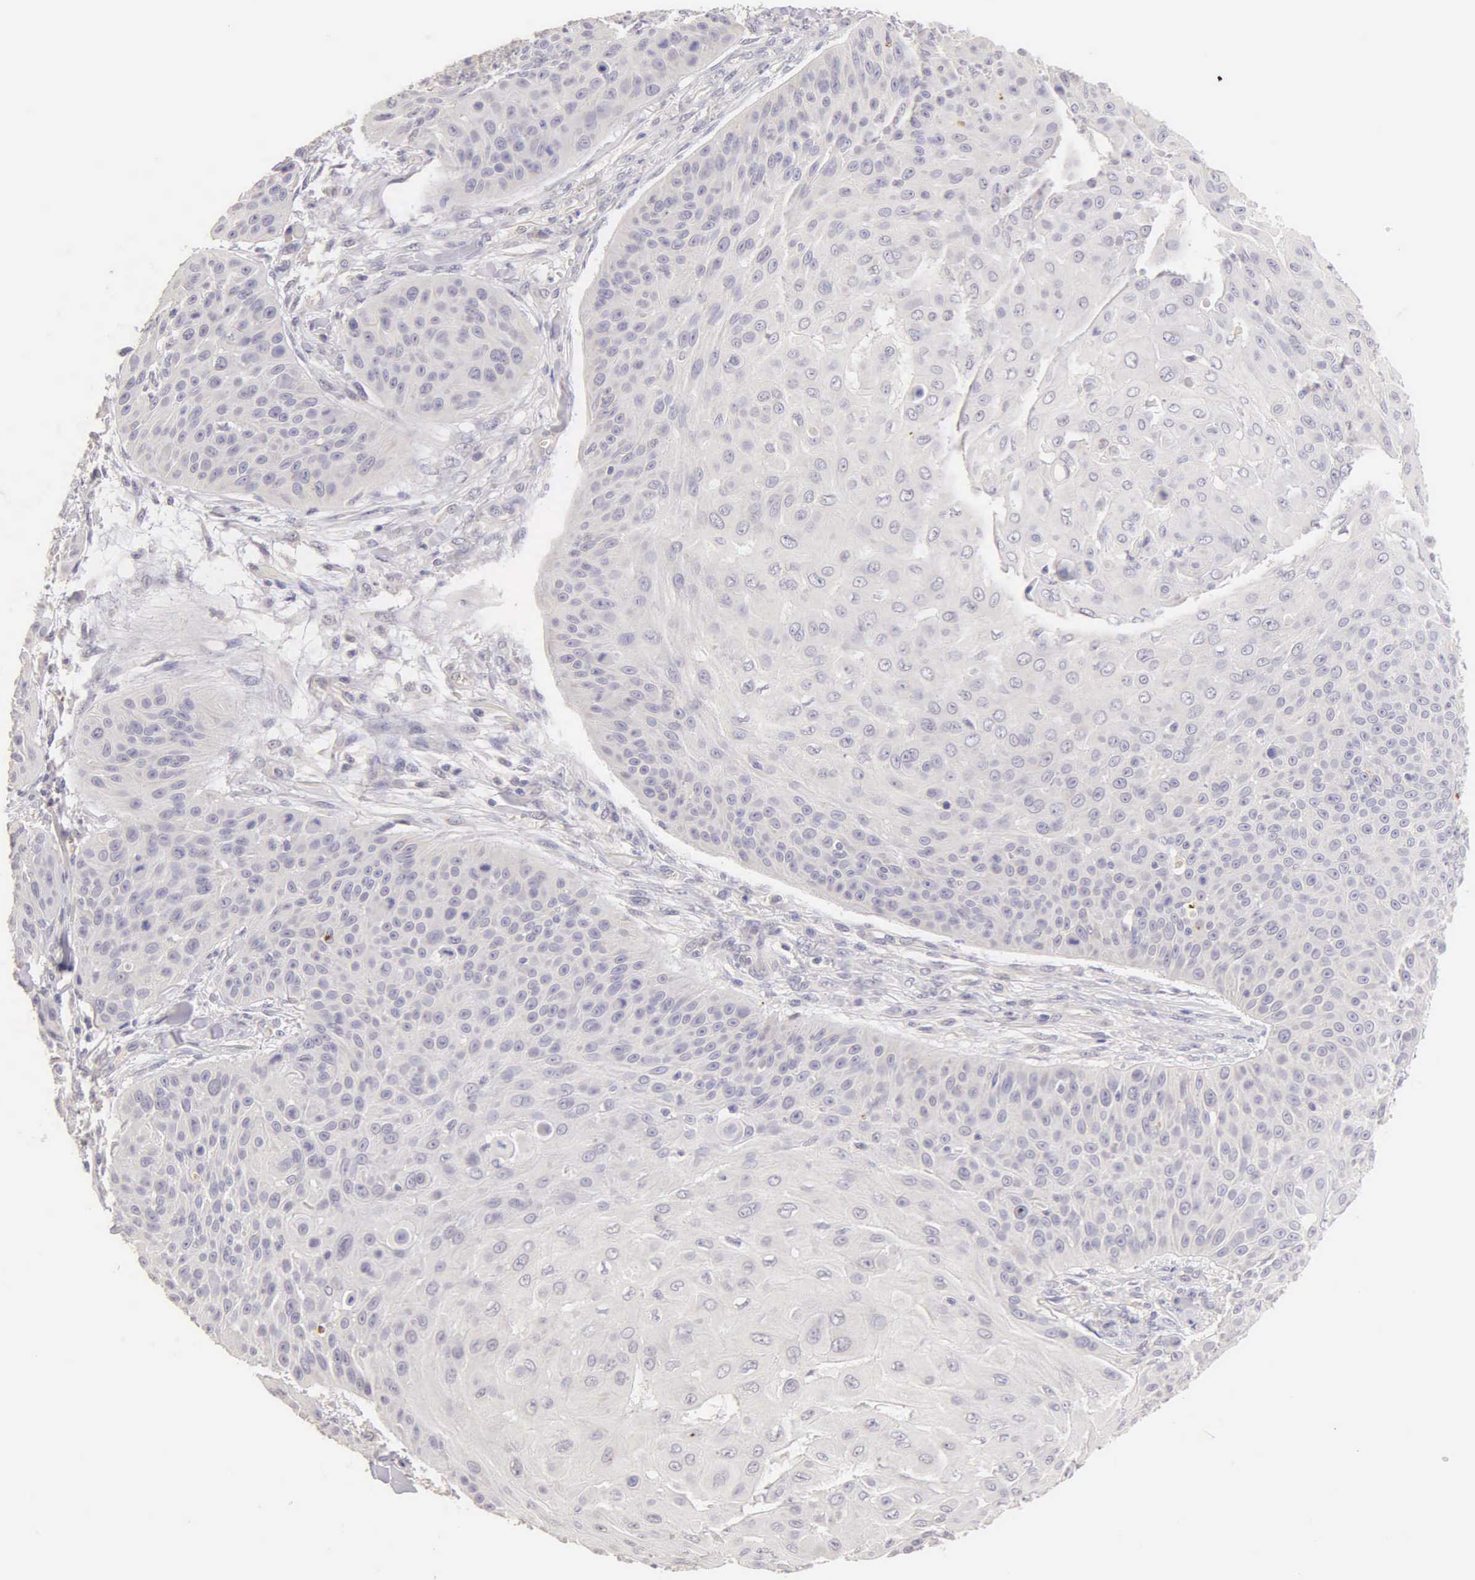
{"staining": {"intensity": "negative", "quantity": "none", "location": "none"}, "tissue": "skin cancer", "cell_type": "Tumor cells", "image_type": "cancer", "snomed": [{"axis": "morphology", "description": "Squamous cell carcinoma, NOS"}, {"axis": "topography", "description": "Skin"}], "caption": "A histopathology image of skin squamous cell carcinoma stained for a protein displays no brown staining in tumor cells.", "gene": "ESR1", "patient": {"sex": "male", "age": 82}}